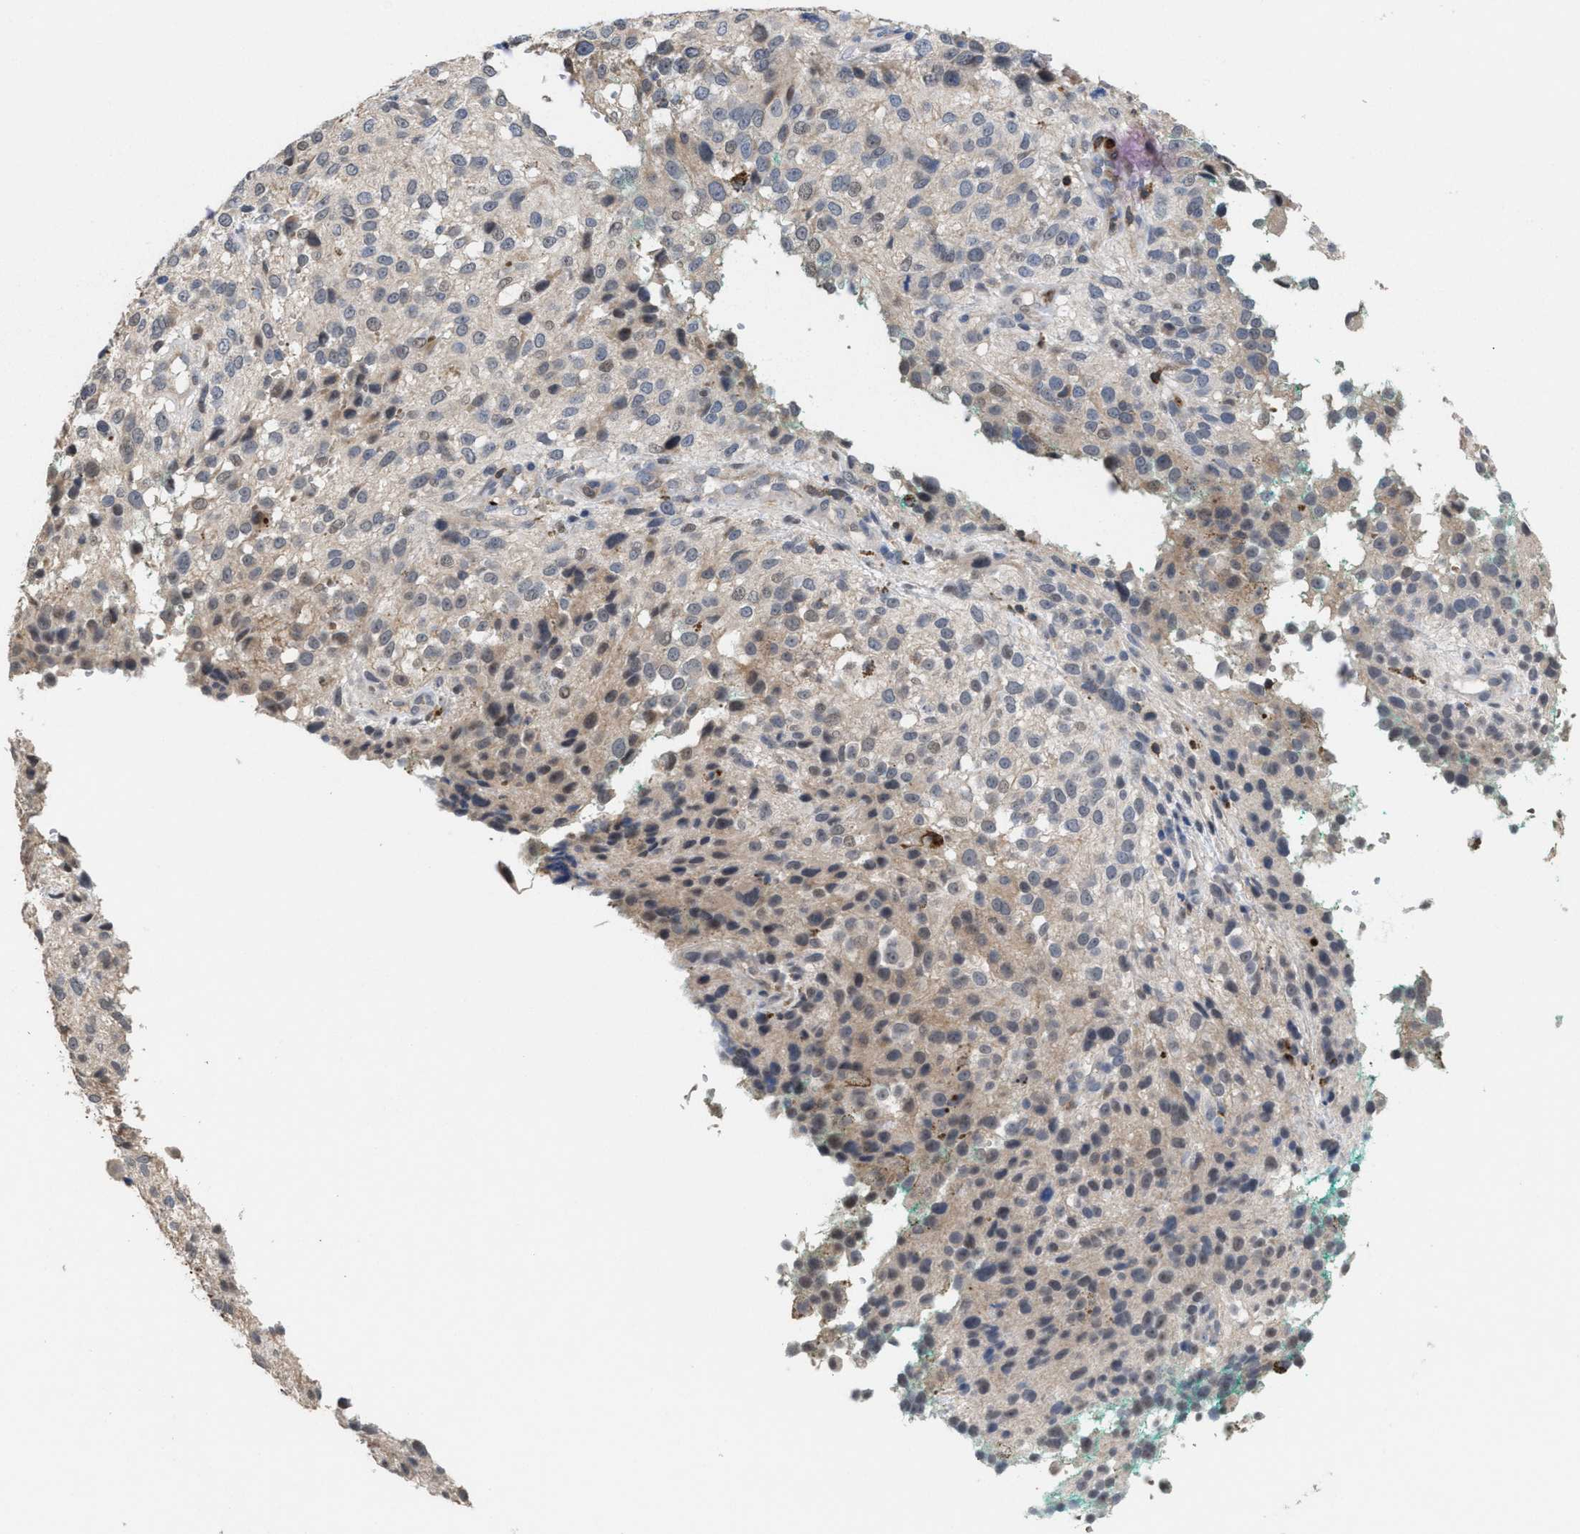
{"staining": {"intensity": "weak", "quantity": "<25%", "location": "cytoplasmic/membranous"}, "tissue": "melanoma", "cell_type": "Tumor cells", "image_type": "cancer", "snomed": [{"axis": "morphology", "description": "Necrosis, NOS"}, {"axis": "morphology", "description": "Malignant melanoma, NOS"}, {"axis": "topography", "description": "Skin"}], "caption": "This is an IHC micrograph of malignant melanoma. There is no staining in tumor cells.", "gene": "PTPRE", "patient": {"sex": "female", "age": 87}}